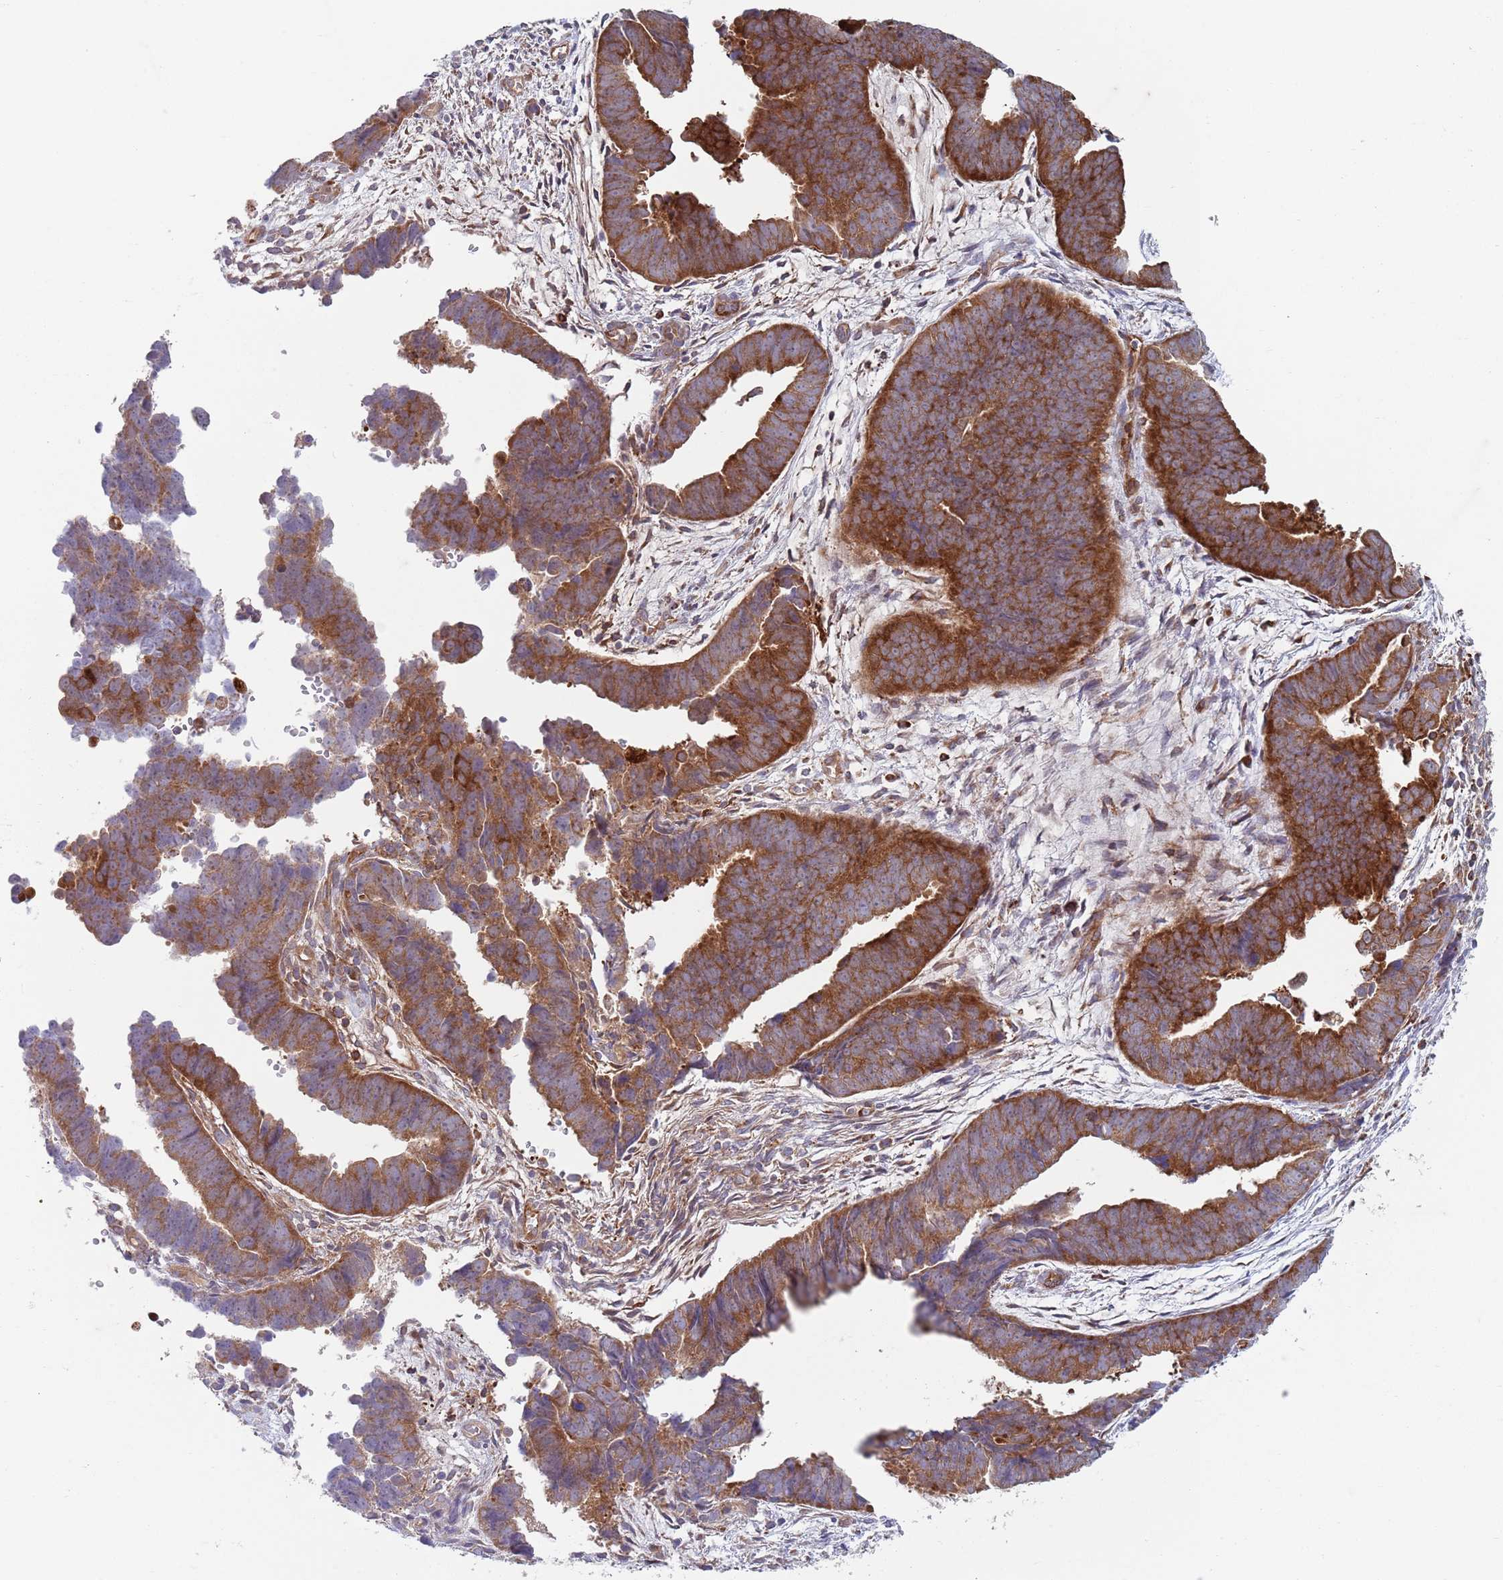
{"staining": {"intensity": "strong", "quantity": ">75%", "location": "cytoplasmic/membranous"}, "tissue": "endometrial cancer", "cell_type": "Tumor cells", "image_type": "cancer", "snomed": [{"axis": "morphology", "description": "Adenocarcinoma, NOS"}, {"axis": "topography", "description": "Endometrium"}], "caption": "A micrograph of human endometrial adenocarcinoma stained for a protein exhibits strong cytoplasmic/membranous brown staining in tumor cells.", "gene": "ZMYM5", "patient": {"sex": "female", "age": 75}}